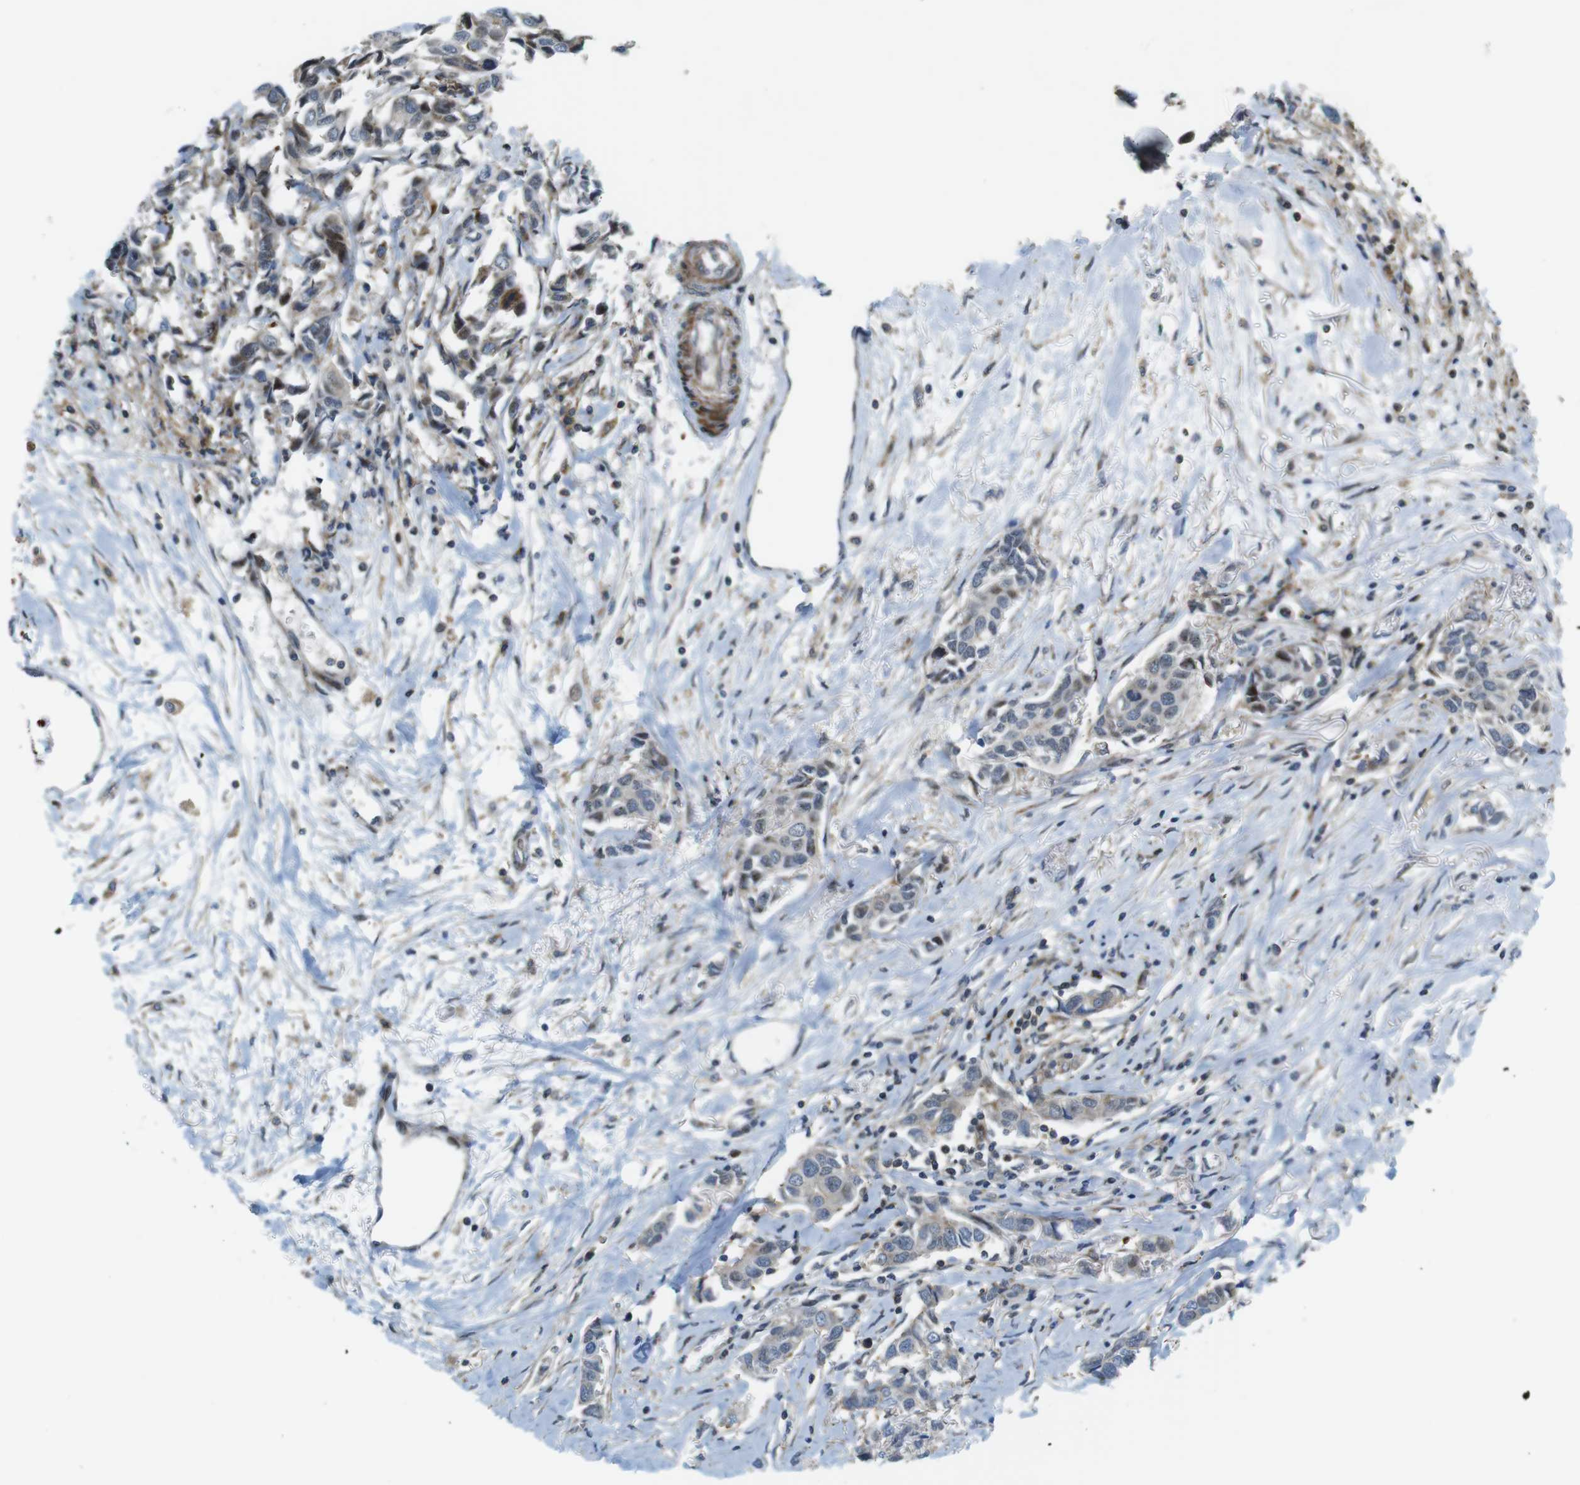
{"staining": {"intensity": "negative", "quantity": "none", "location": "none"}, "tissue": "breast cancer", "cell_type": "Tumor cells", "image_type": "cancer", "snomed": [{"axis": "morphology", "description": "Duct carcinoma"}, {"axis": "topography", "description": "Breast"}], "caption": "A photomicrograph of breast cancer (intraductal carcinoma) stained for a protein demonstrates no brown staining in tumor cells.", "gene": "CUL7", "patient": {"sex": "female", "age": 80}}